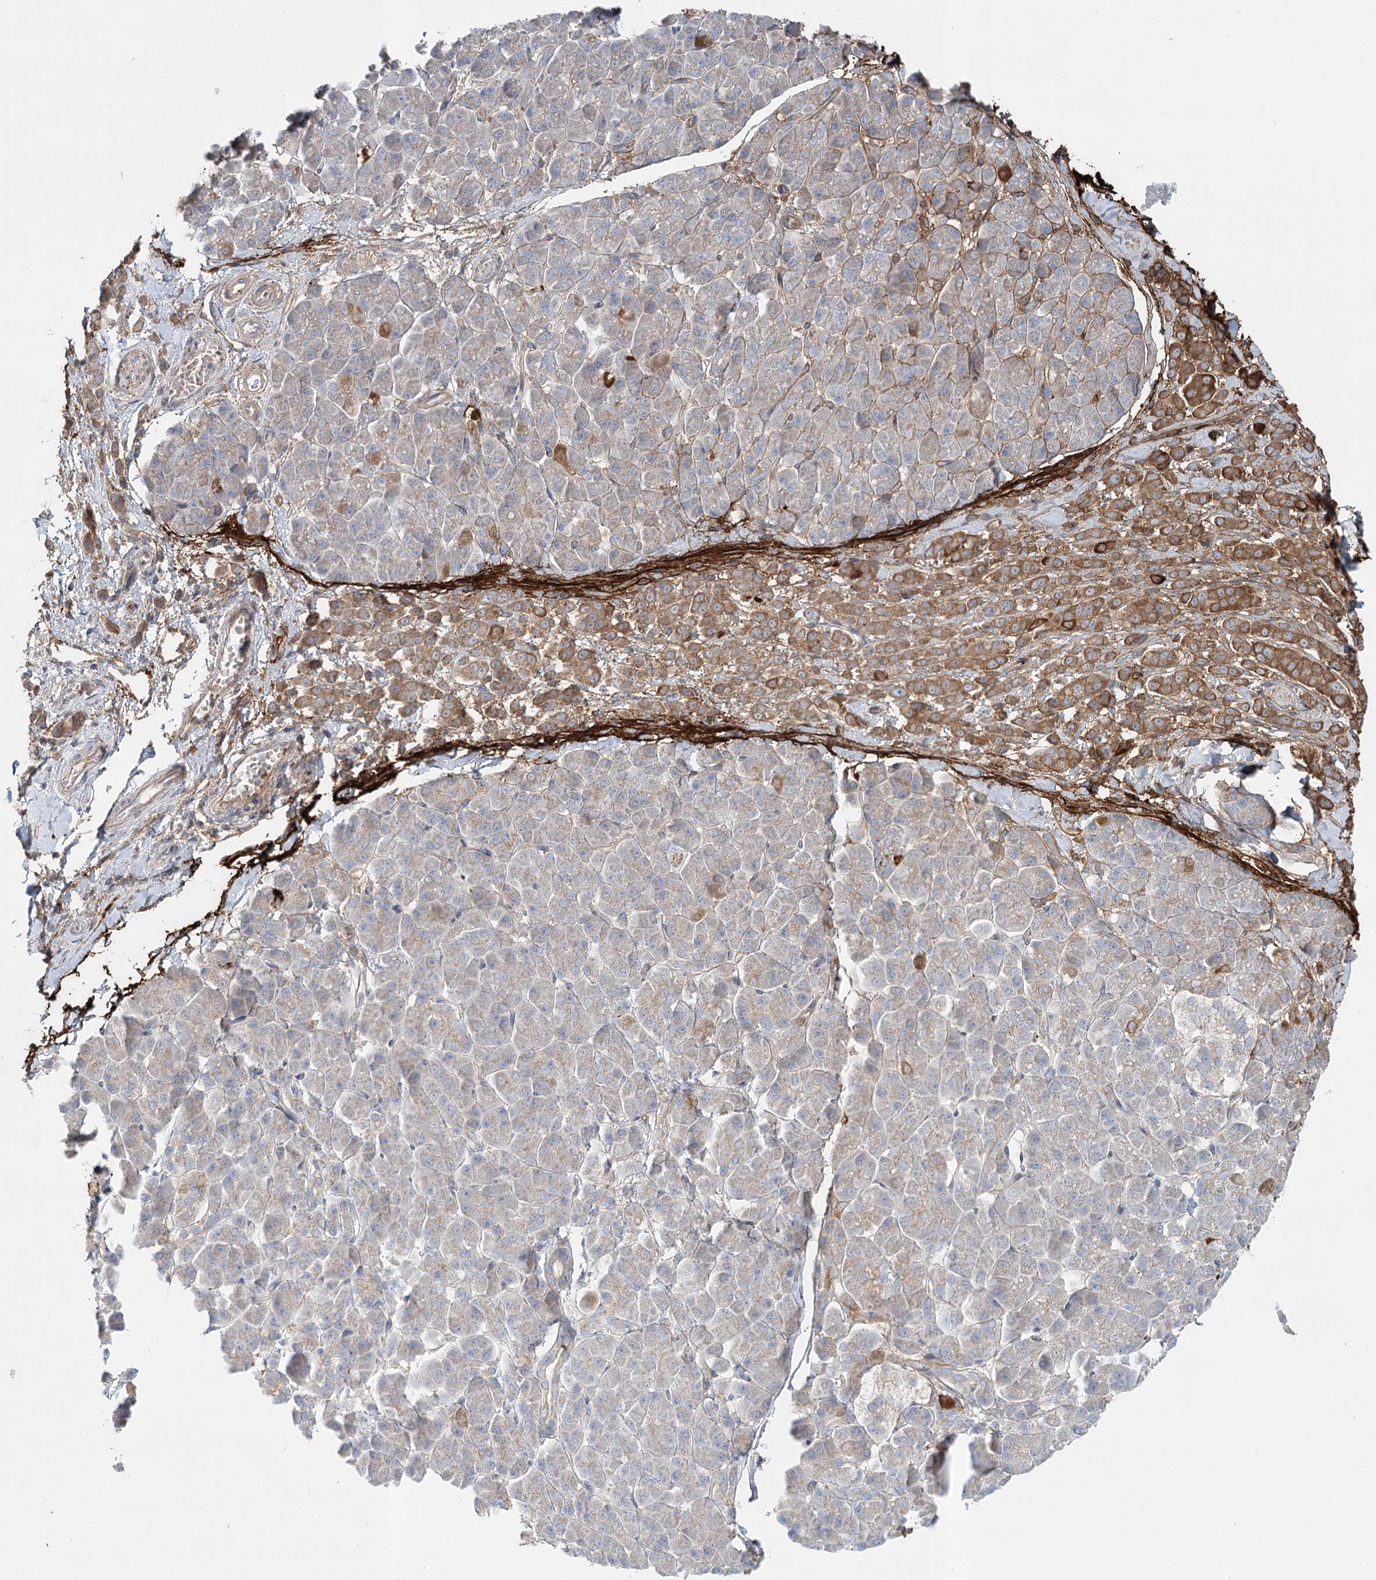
{"staining": {"intensity": "moderate", "quantity": ">75%", "location": "cytoplasmic/membranous"}, "tissue": "pancreatic cancer", "cell_type": "Tumor cells", "image_type": "cancer", "snomed": [{"axis": "morphology", "description": "Normal tissue, NOS"}, {"axis": "morphology", "description": "Adenocarcinoma, NOS"}, {"axis": "topography", "description": "Pancreas"}], "caption": "Adenocarcinoma (pancreatic) stained for a protein reveals moderate cytoplasmic/membranous positivity in tumor cells. Immunohistochemistry (ihc) stains the protein in brown and the nuclei are stained blue.", "gene": "ALKBH8", "patient": {"sex": "female", "age": 64}}